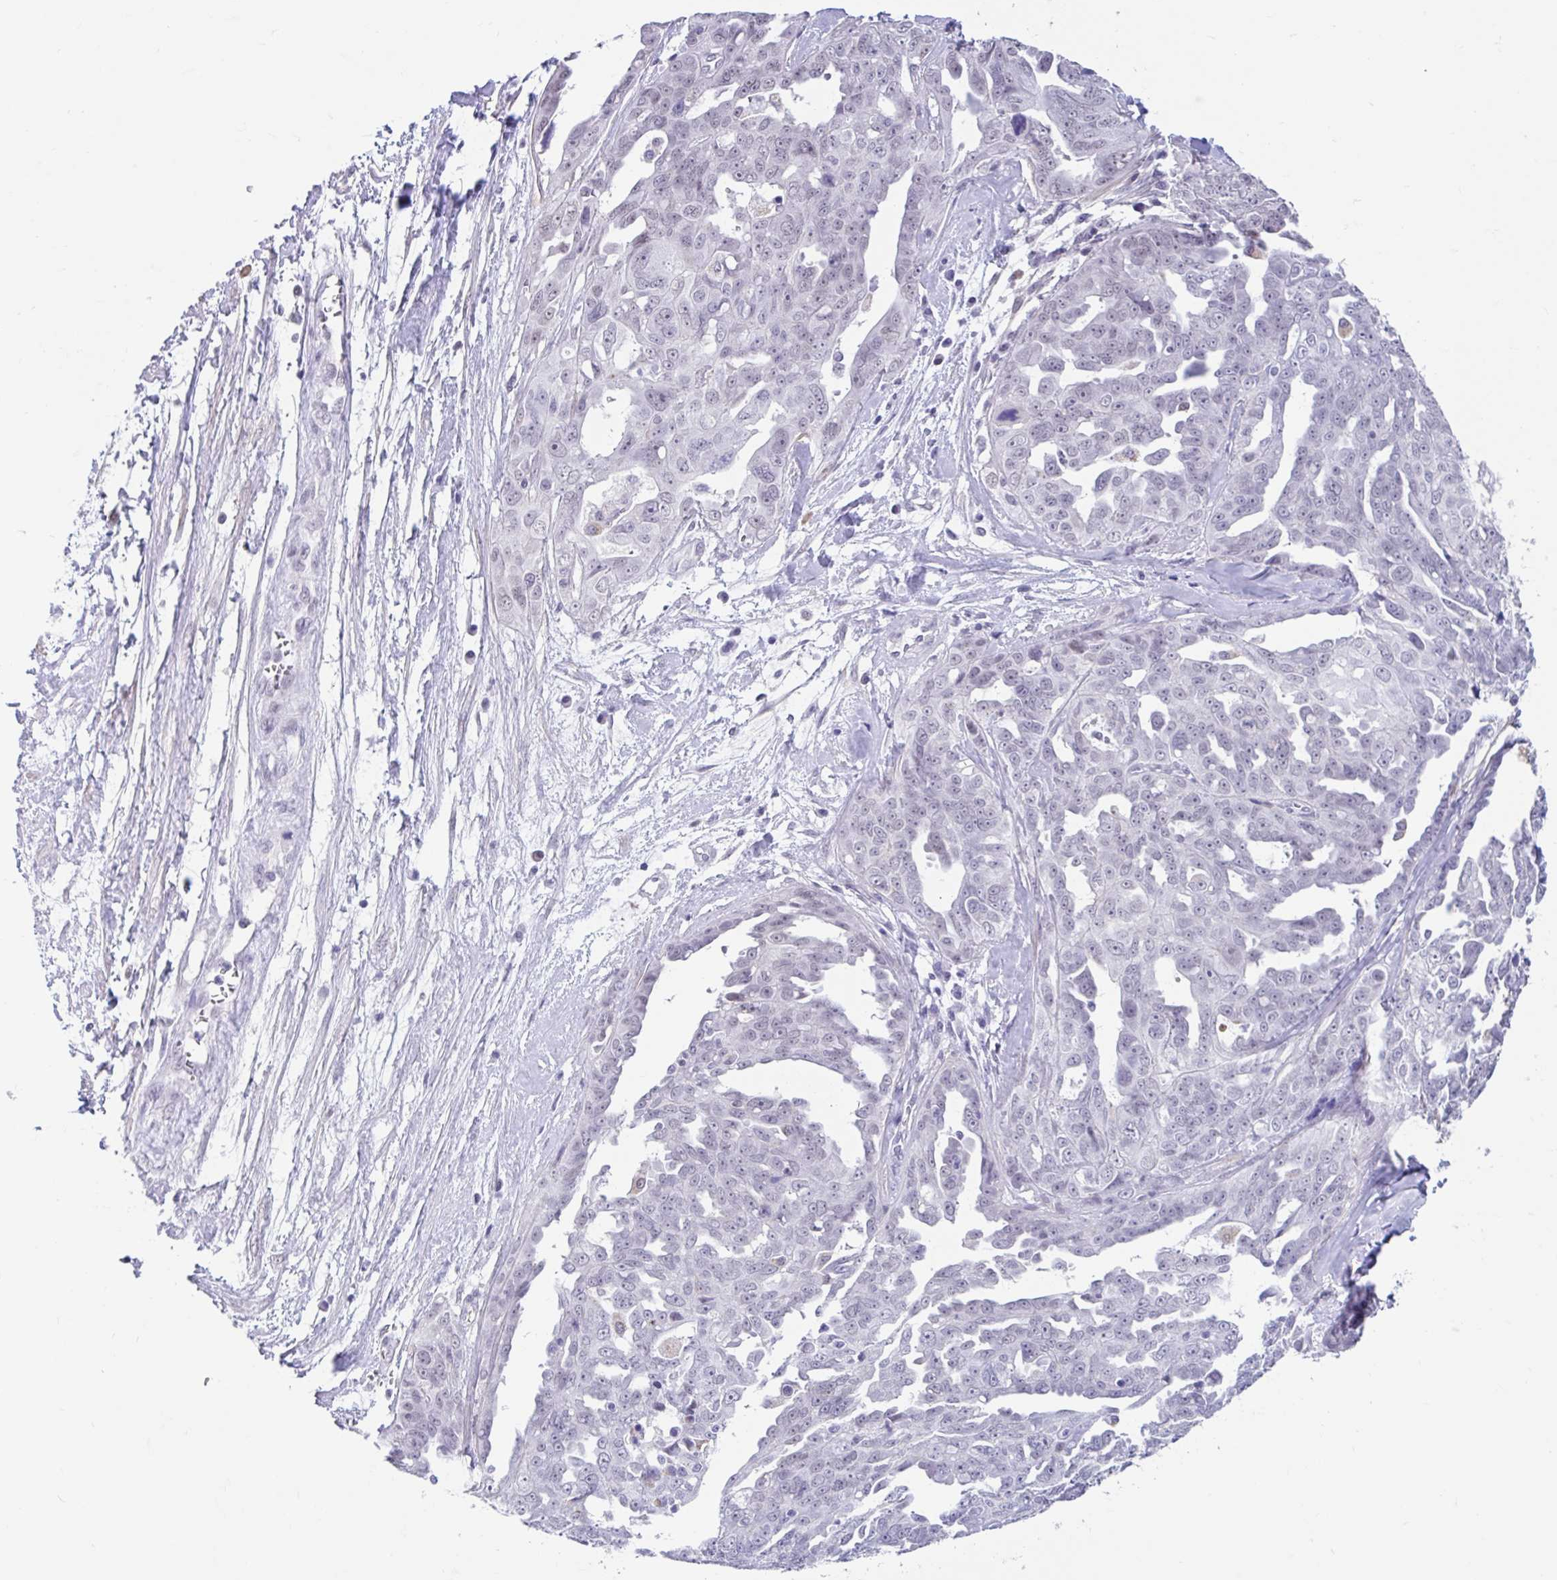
{"staining": {"intensity": "weak", "quantity": "<25%", "location": "nuclear"}, "tissue": "ovarian cancer", "cell_type": "Tumor cells", "image_type": "cancer", "snomed": [{"axis": "morphology", "description": "Carcinoma, endometroid"}, {"axis": "topography", "description": "Ovary"}], "caption": "Immunohistochemistry histopathology image of neoplastic tissue: human ovarian endometroid carcinoma stained with DAB demonstrates no significant protein staining in tumor cells.", "gene": "DCAF17", "patient": {"sex": "female", "age": 70}}